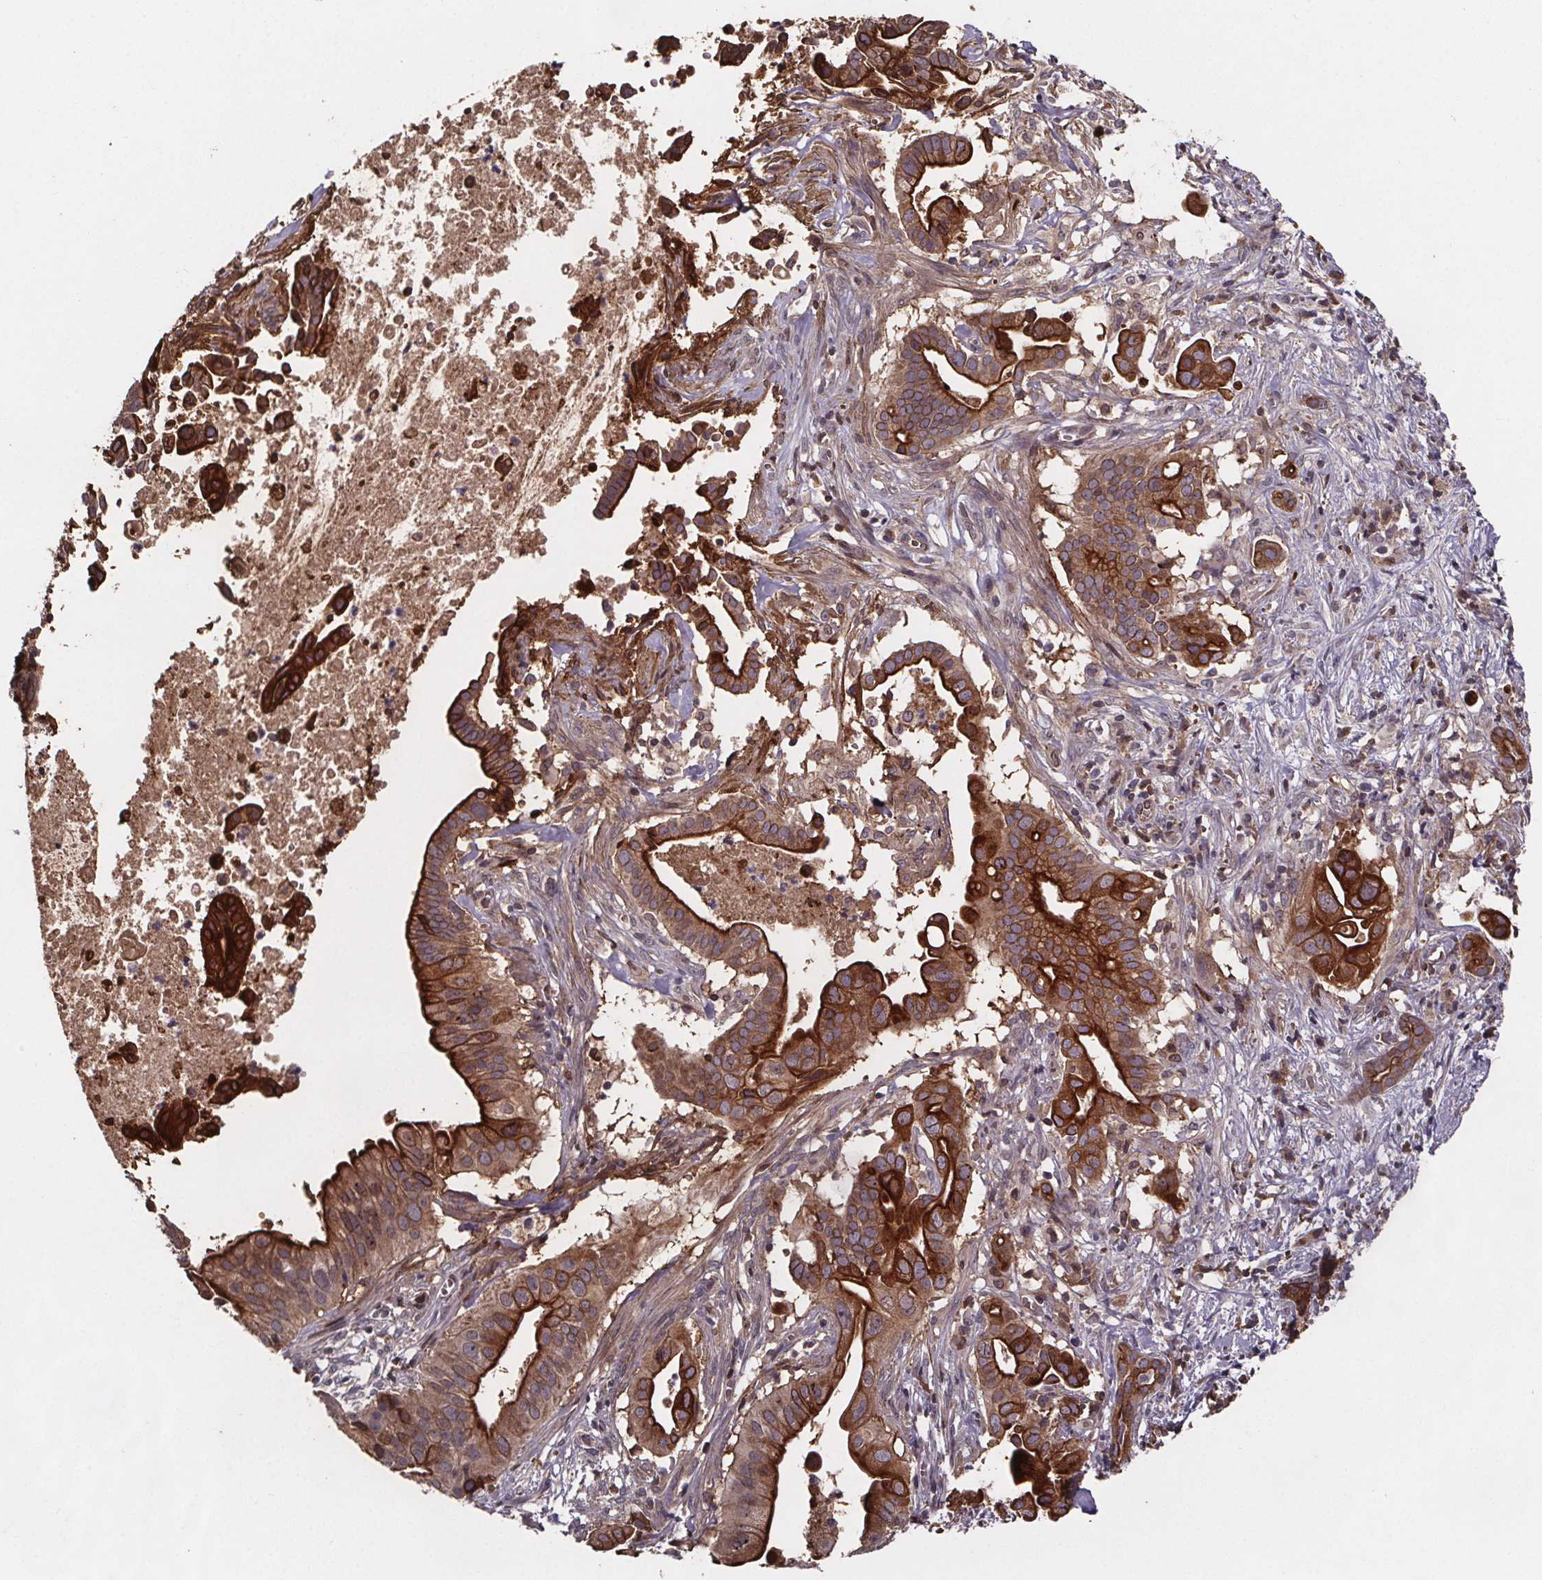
{"staining": {"intensity": "strong", "quantity": ">75%", "location": "cytoplasmic/membranous"}, "tissue": "pancreatic cancer", "cell_type": "Tumor cells", "image_type": "cancer", "snomed": [{"axis": "morphology", "description": "Adenocarcinoma, NOS"}, {"axis": "topography", "description": "Pancreas"}], "caption": "Immunohistochemical staining of human pancreatic adenocarcinoma exhibits strong cytoplasmic/membranous protein positivity in about >75% of tumor cells. The protein is shown in brown color, while the nuclei are stained blue.", "gene": "FASTKD3", "patient": {"sex": "male", "age": 61}}